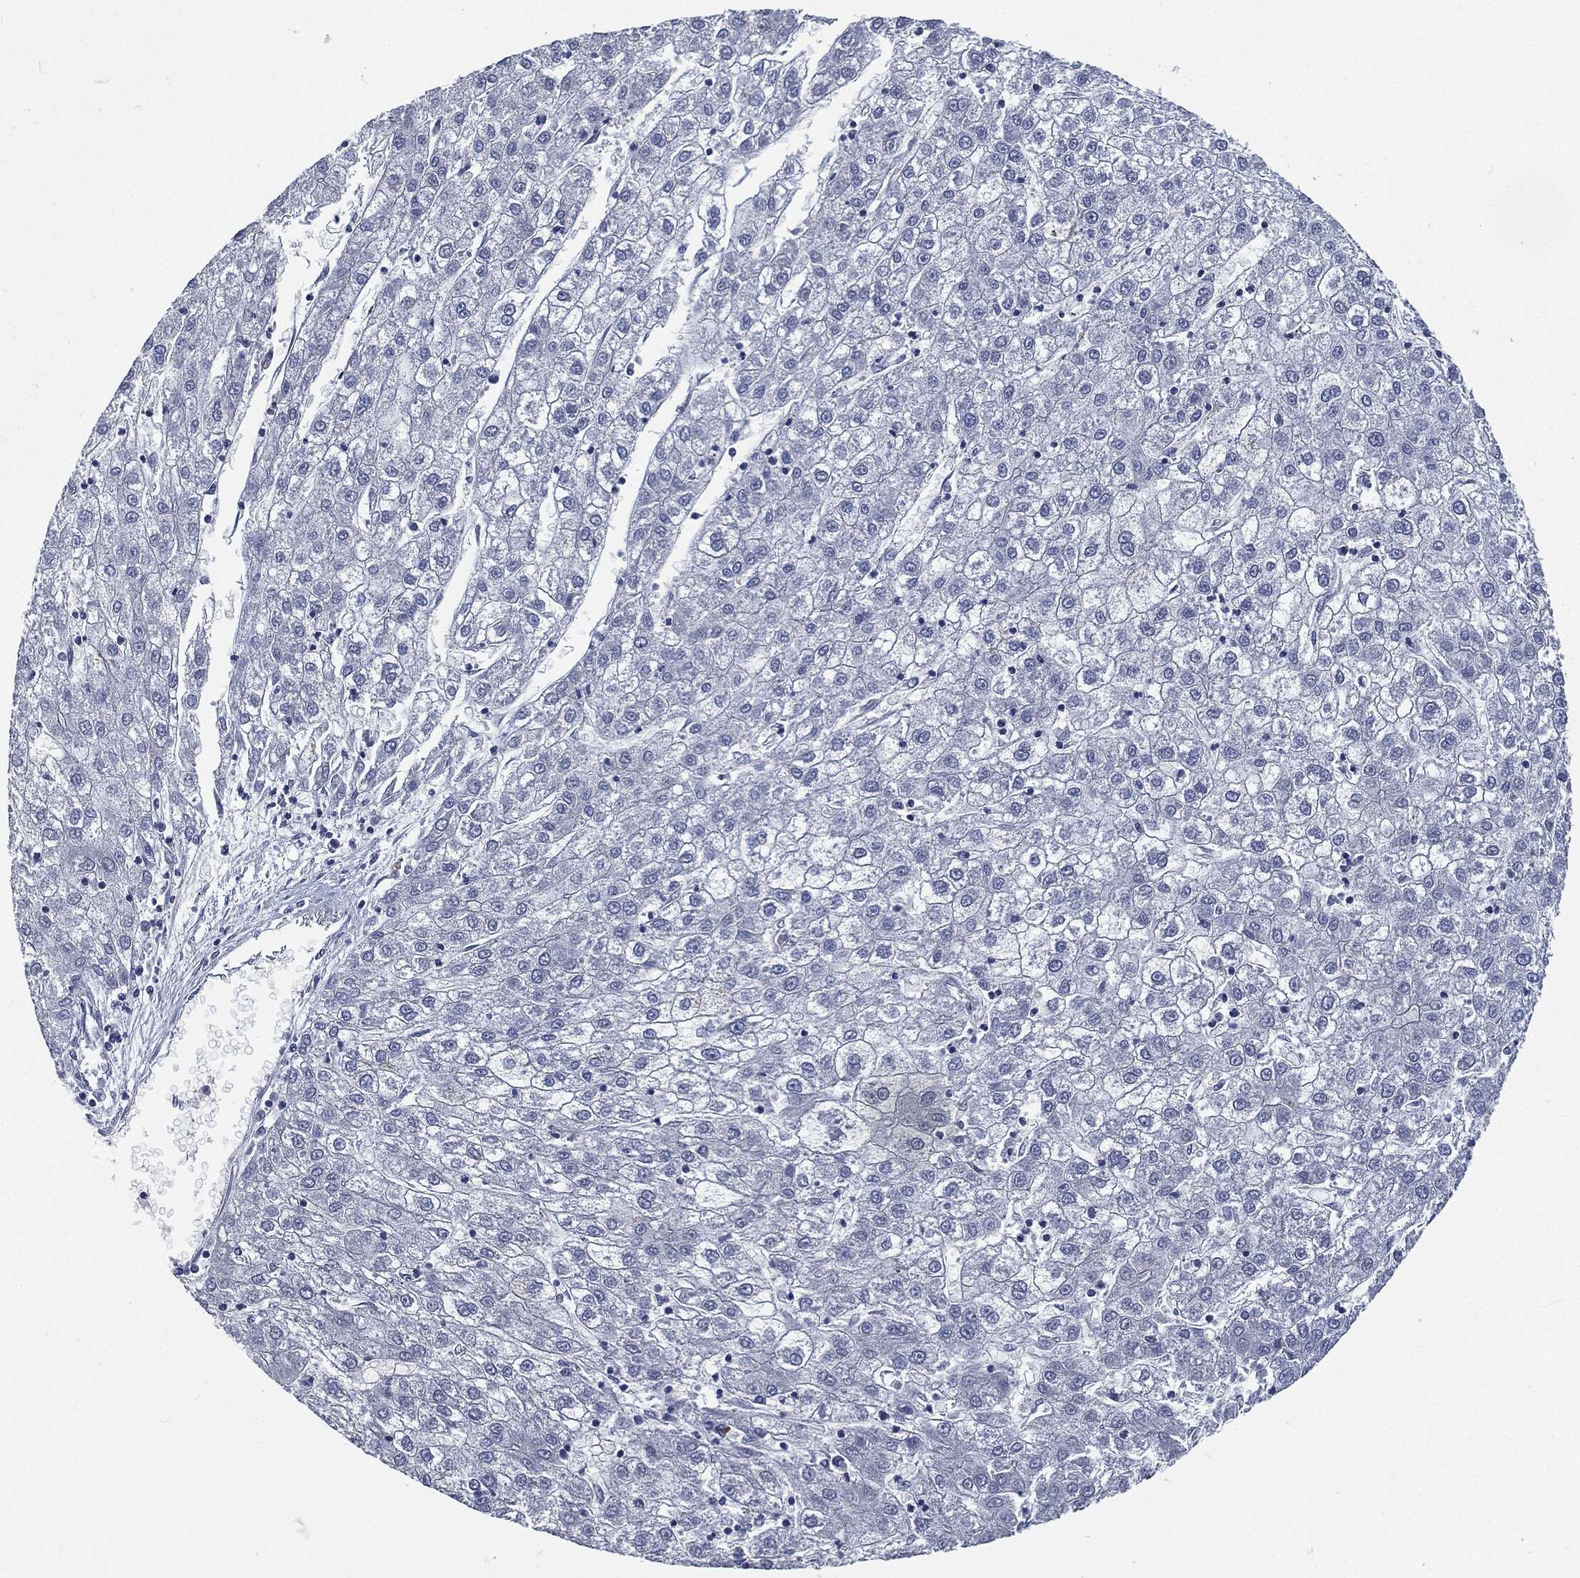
{"staining": {"intensity": "negative", "quantity": "none", "location": "none"}, "tissue": "liver cancer", "cell_type": "Tumor cells", "image_type": "cancer", "snomed": [{"axis": "morphology", "description": "Carcinoma, Hepatocellular, NOS"}, {"axis": "topography", "description": "Liver"}], "caption": "Immunohistochemistry (IHC) histopathology image of liver cancer (hepatocellular carcinoma) stained for a protein (brown), which reveals no staining in tumor cells.", "gene": "CD27", "patient": {"sex": "male", "age": 72}}